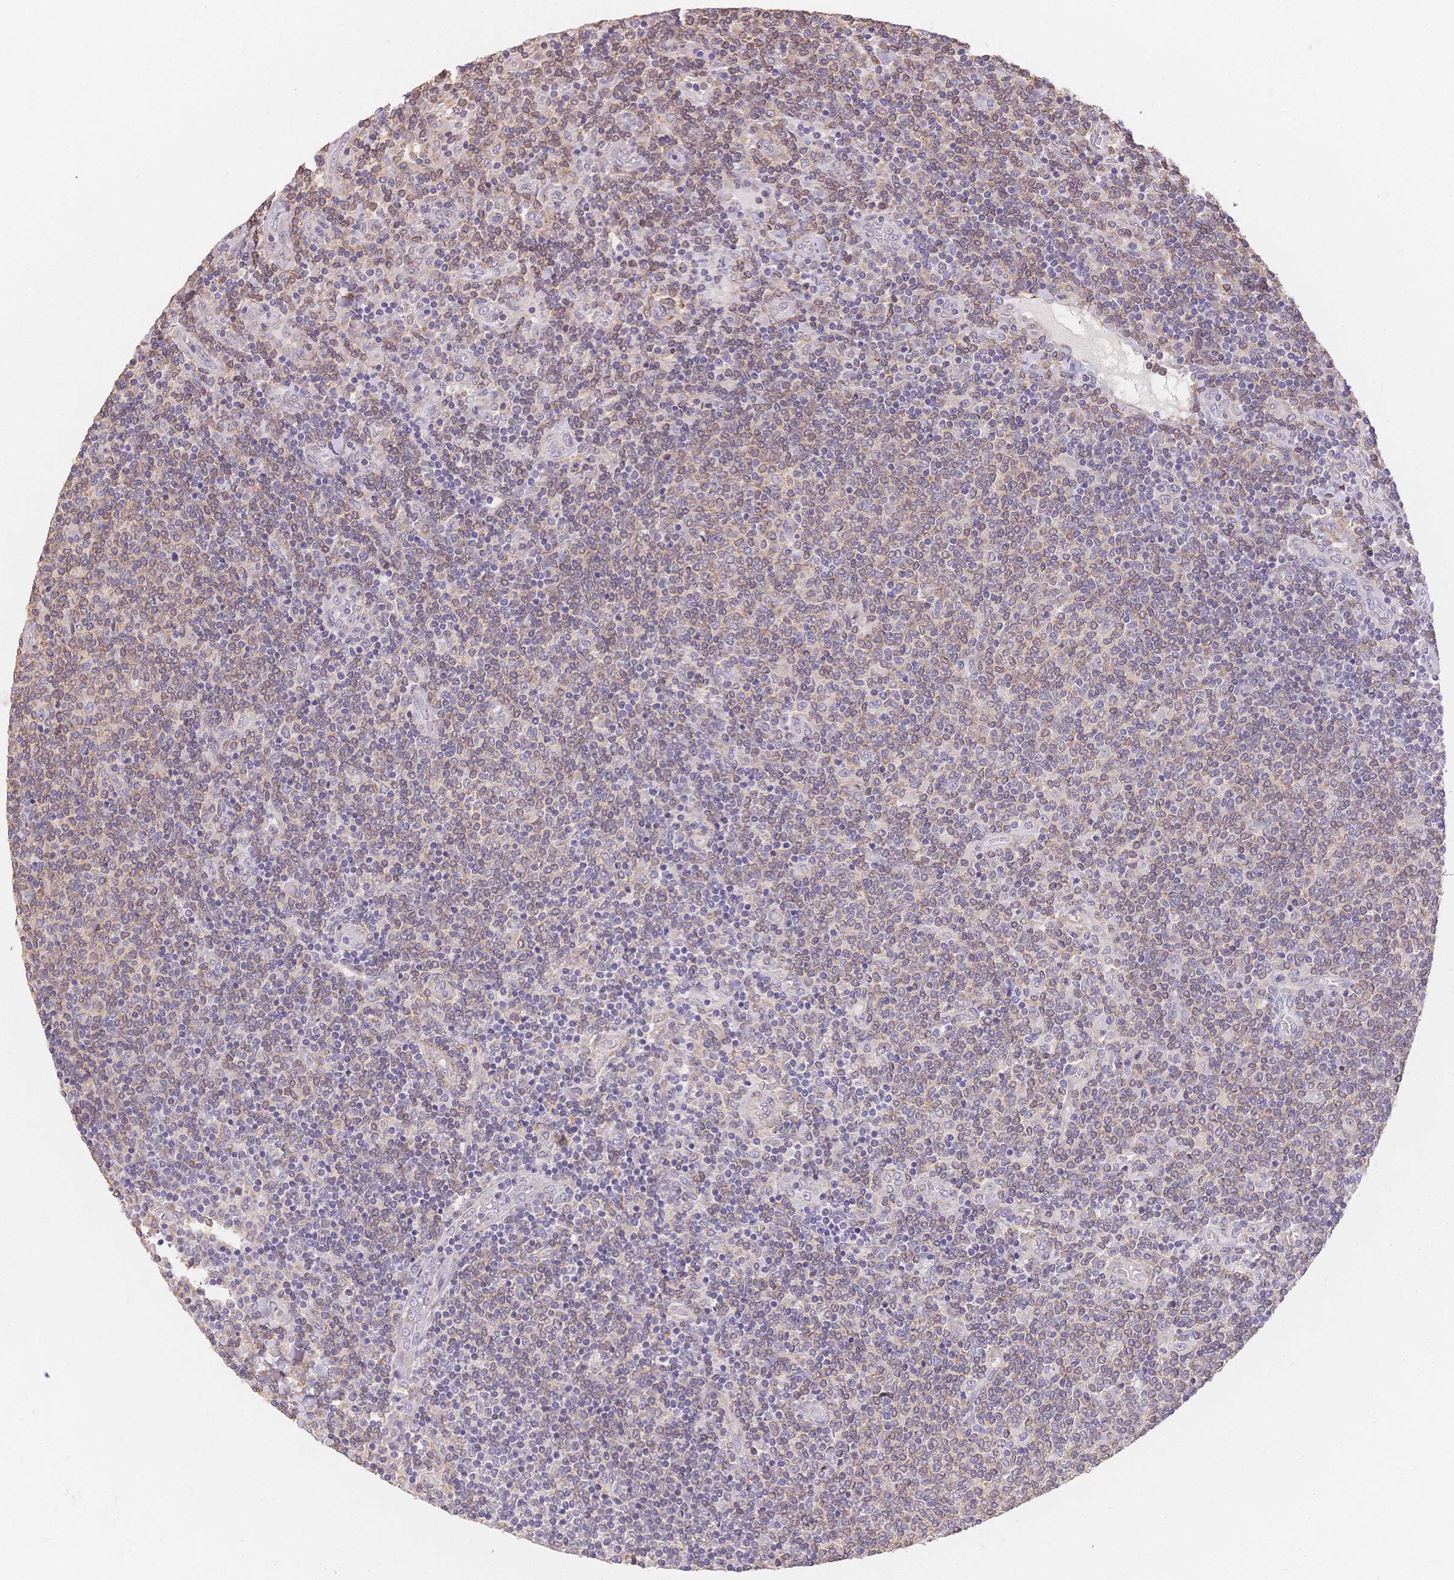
{"staining": {"intensity": "weak", "quantity": "<25%", "location": "cytoplasmic/membranous"}, "tissue": "lymphoma", "cell_type": "Tumor cells", "image_type": "cancer", "snomed": [{"axis": "morphology", "description": "Malignant lymphoma, non-Hodgkin's type, Low grade"}, {"axis": "topography", "description": "Lymph node"}], "caption": "An immunohistochemistry histopathology image of lymphoma is shown. There is no staining in tumor cells of lymphoma. (DAB (3,3'-diaminobenzidine) immunohistochemistry (IHC) visualized using brightfield microscopy, high magnification).", "gene": "HS3ST5", "patient": {"sex": "male", "age": 52}}